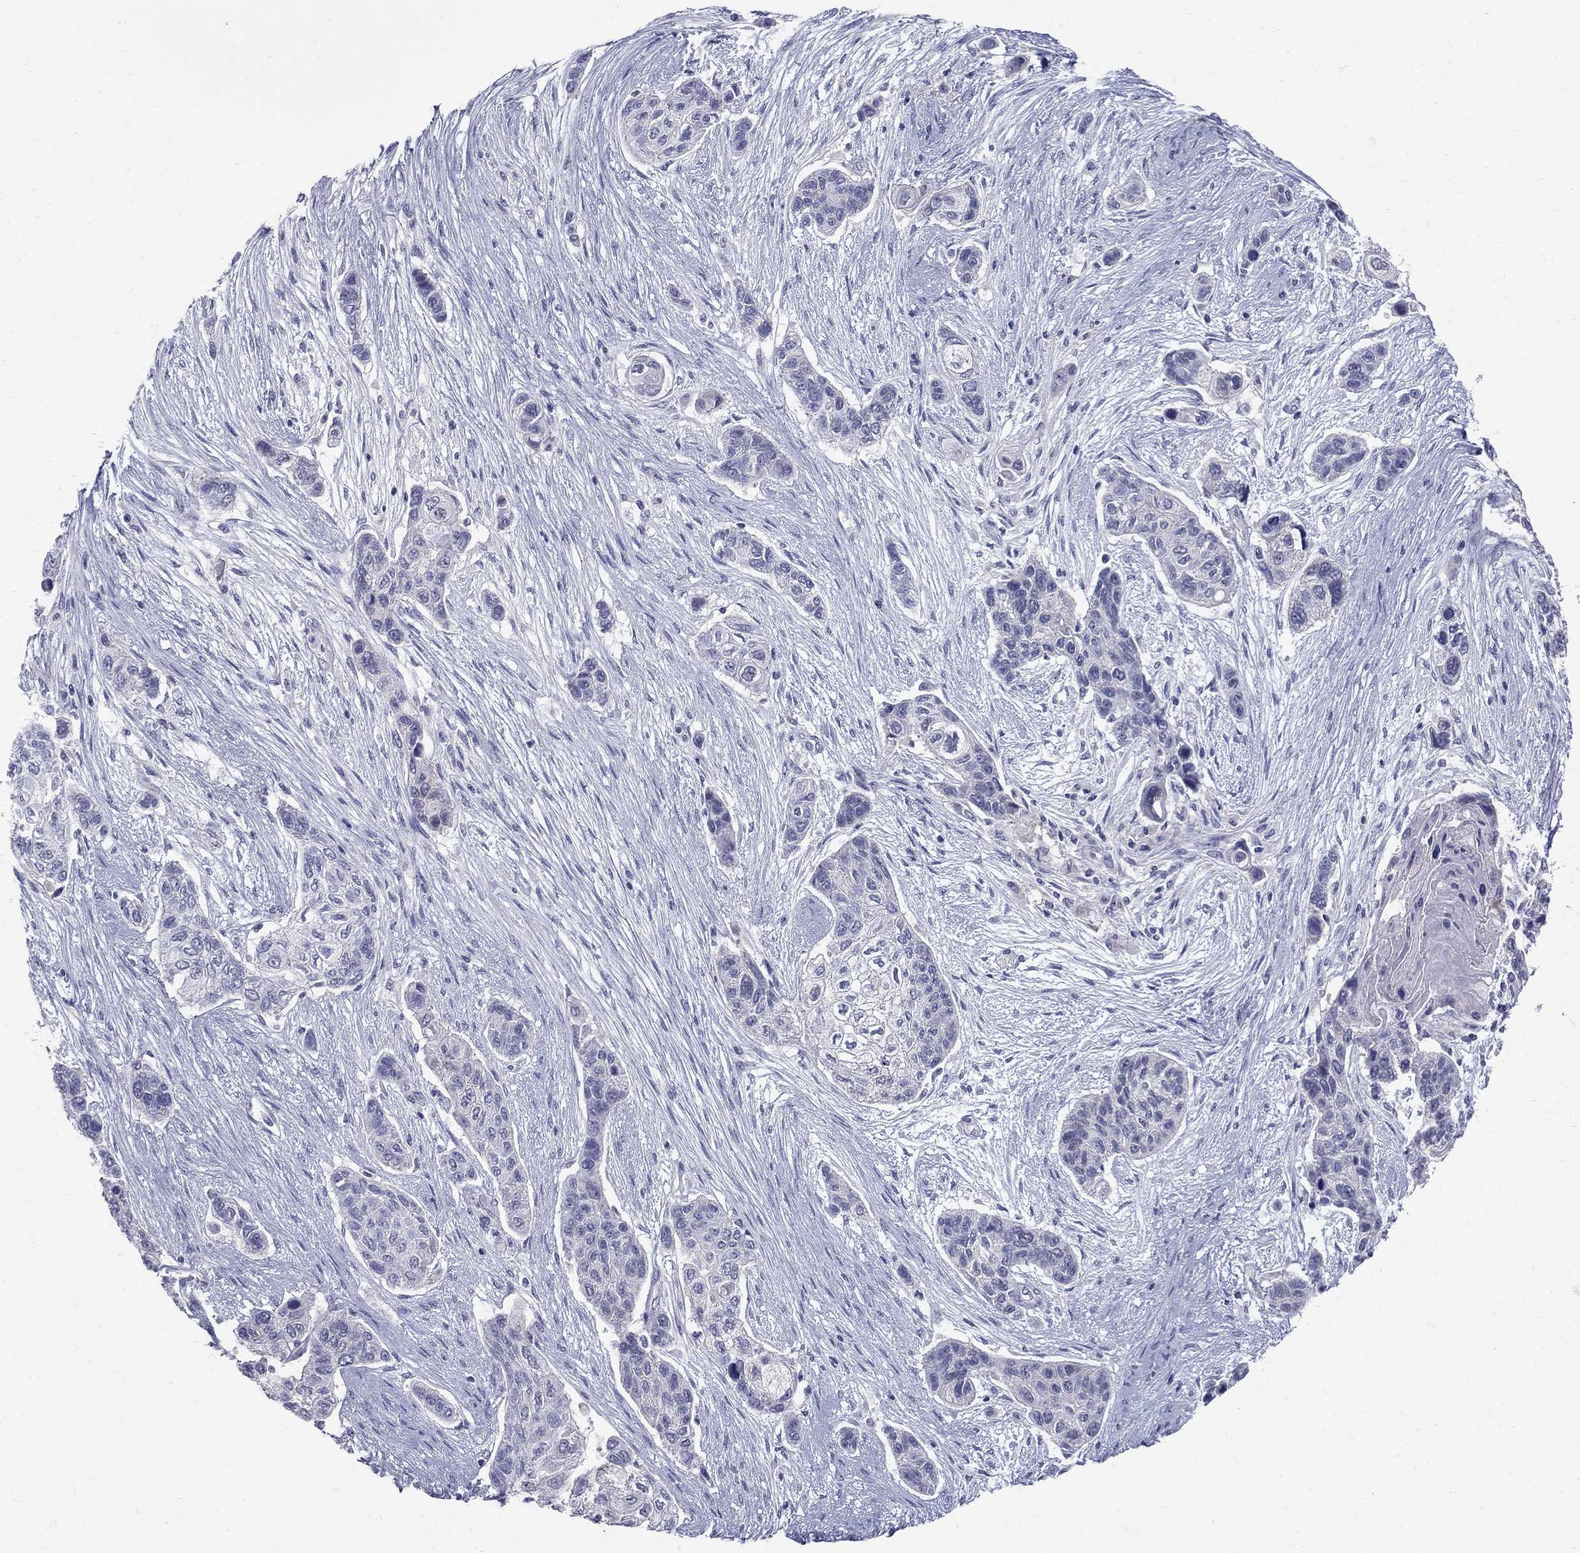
{"staining": {"intensity": "negative", "quantity": "none", "location": "none"}, "tissue": "lung cancer", "cell_type": "Tumor cells", "image_type": "cancer", "snomed": [{"axis": "morphology", "description": "Squamous cell carcinoma, NOS"}, {"axis": "topography", "description": "Lung"}], "caption": "Human squamous cell carcinoma (lung) stained for a protein using IHC reveals no staining in tumor cells.", "gene": "TP53TG5", "patient": {"sex": "male", "age": 69}}